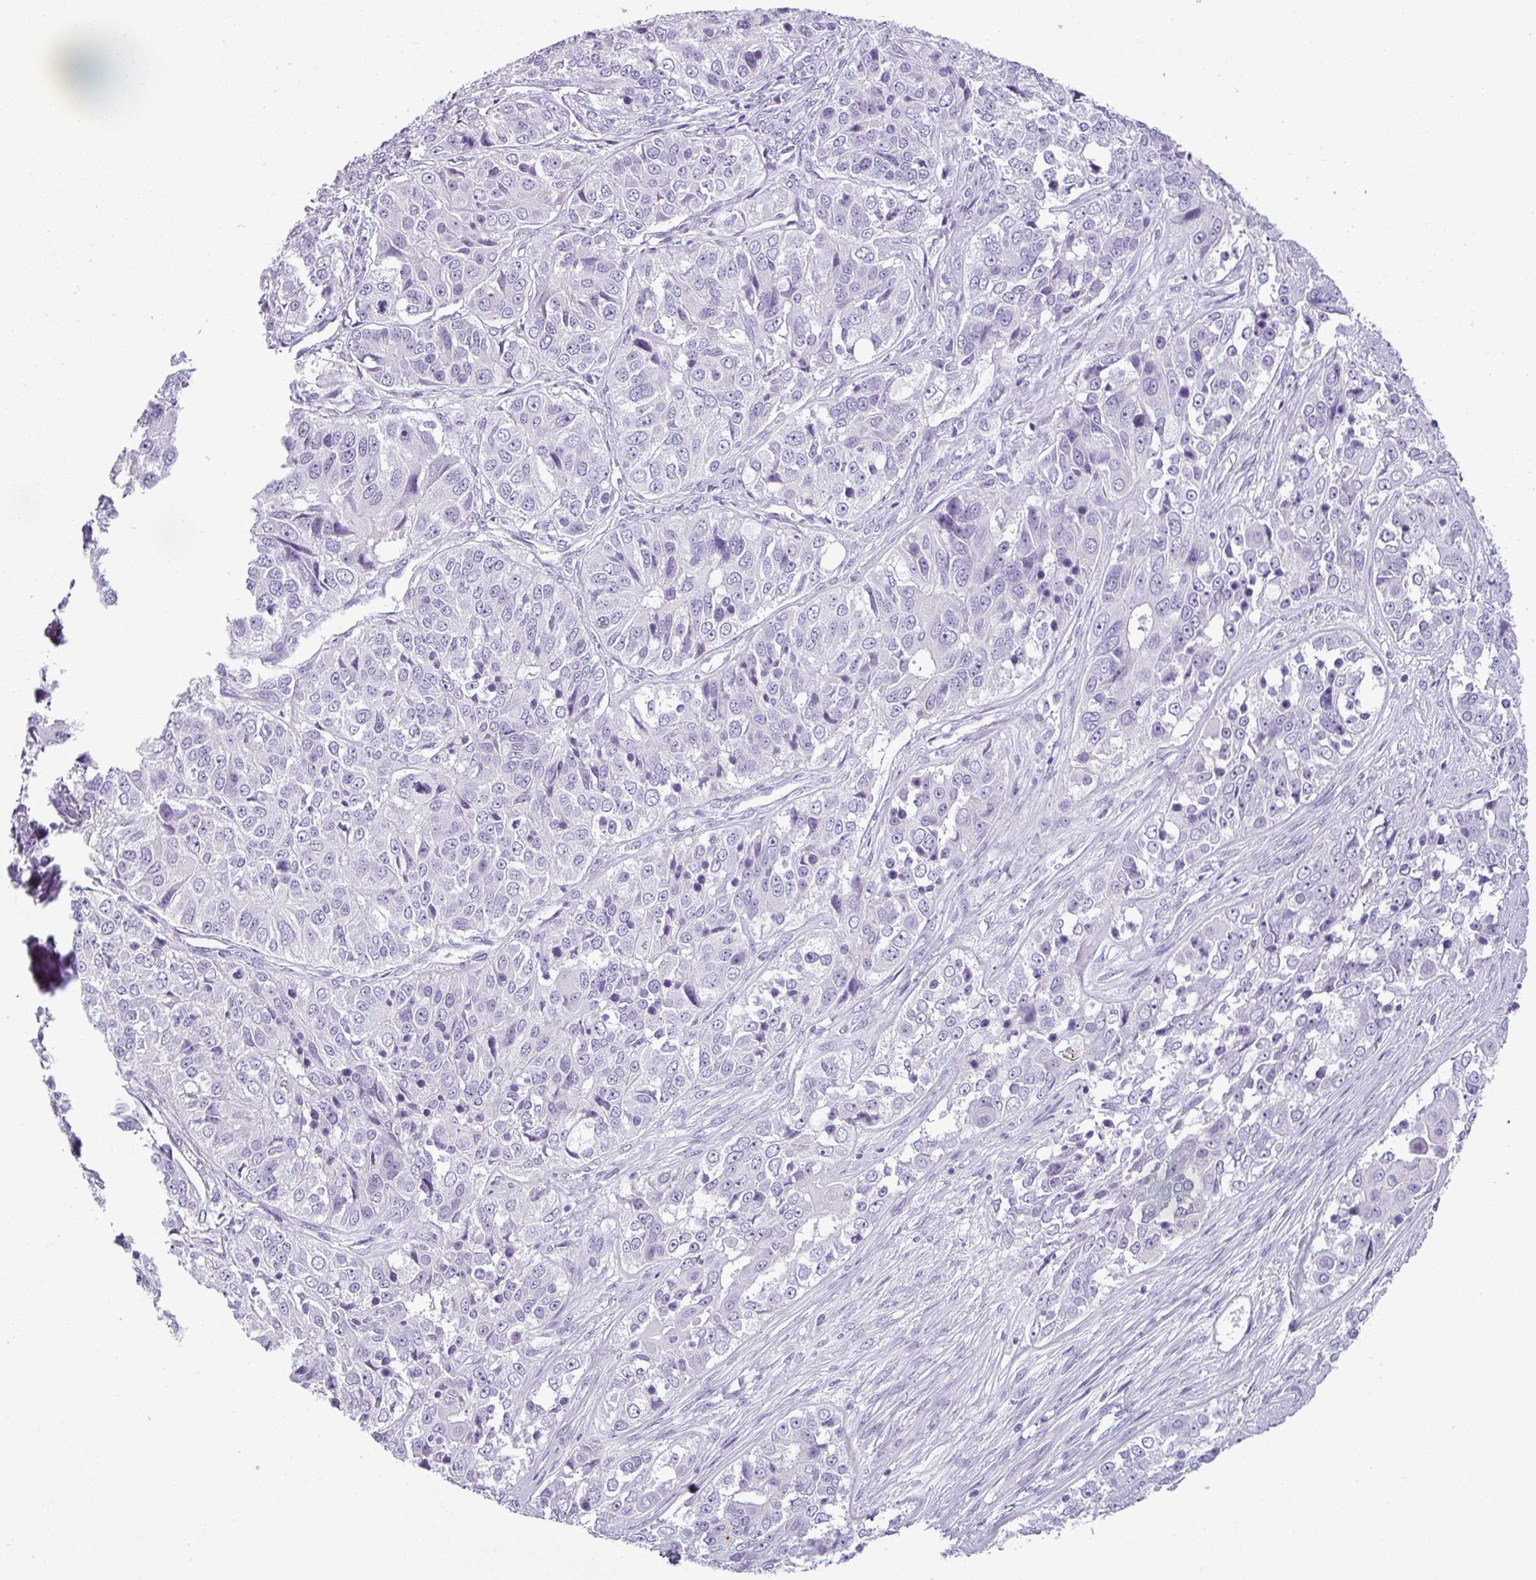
{"staining": {"intensity": "negative", "quantity": "none", "location": "none"}, "tissue": "ovarian cancer", "cell_type": "Tumor cells", "image_type": "cancer", "snomed": [{"axis": "morphology", "description": "Carcinoma, endometroid"}, {"axis": "topography", "description": "Ovary"}], "caption": "This is a image of IHC staining of endometroid carcinoma (ovarian), which shows no expression in tumor cells. (DAB (3,3'-diaminobenzidine) immunohistochemistry, high magnification).", "gene": "CDH16", "patient": {"sex": "female", "age": 51}}